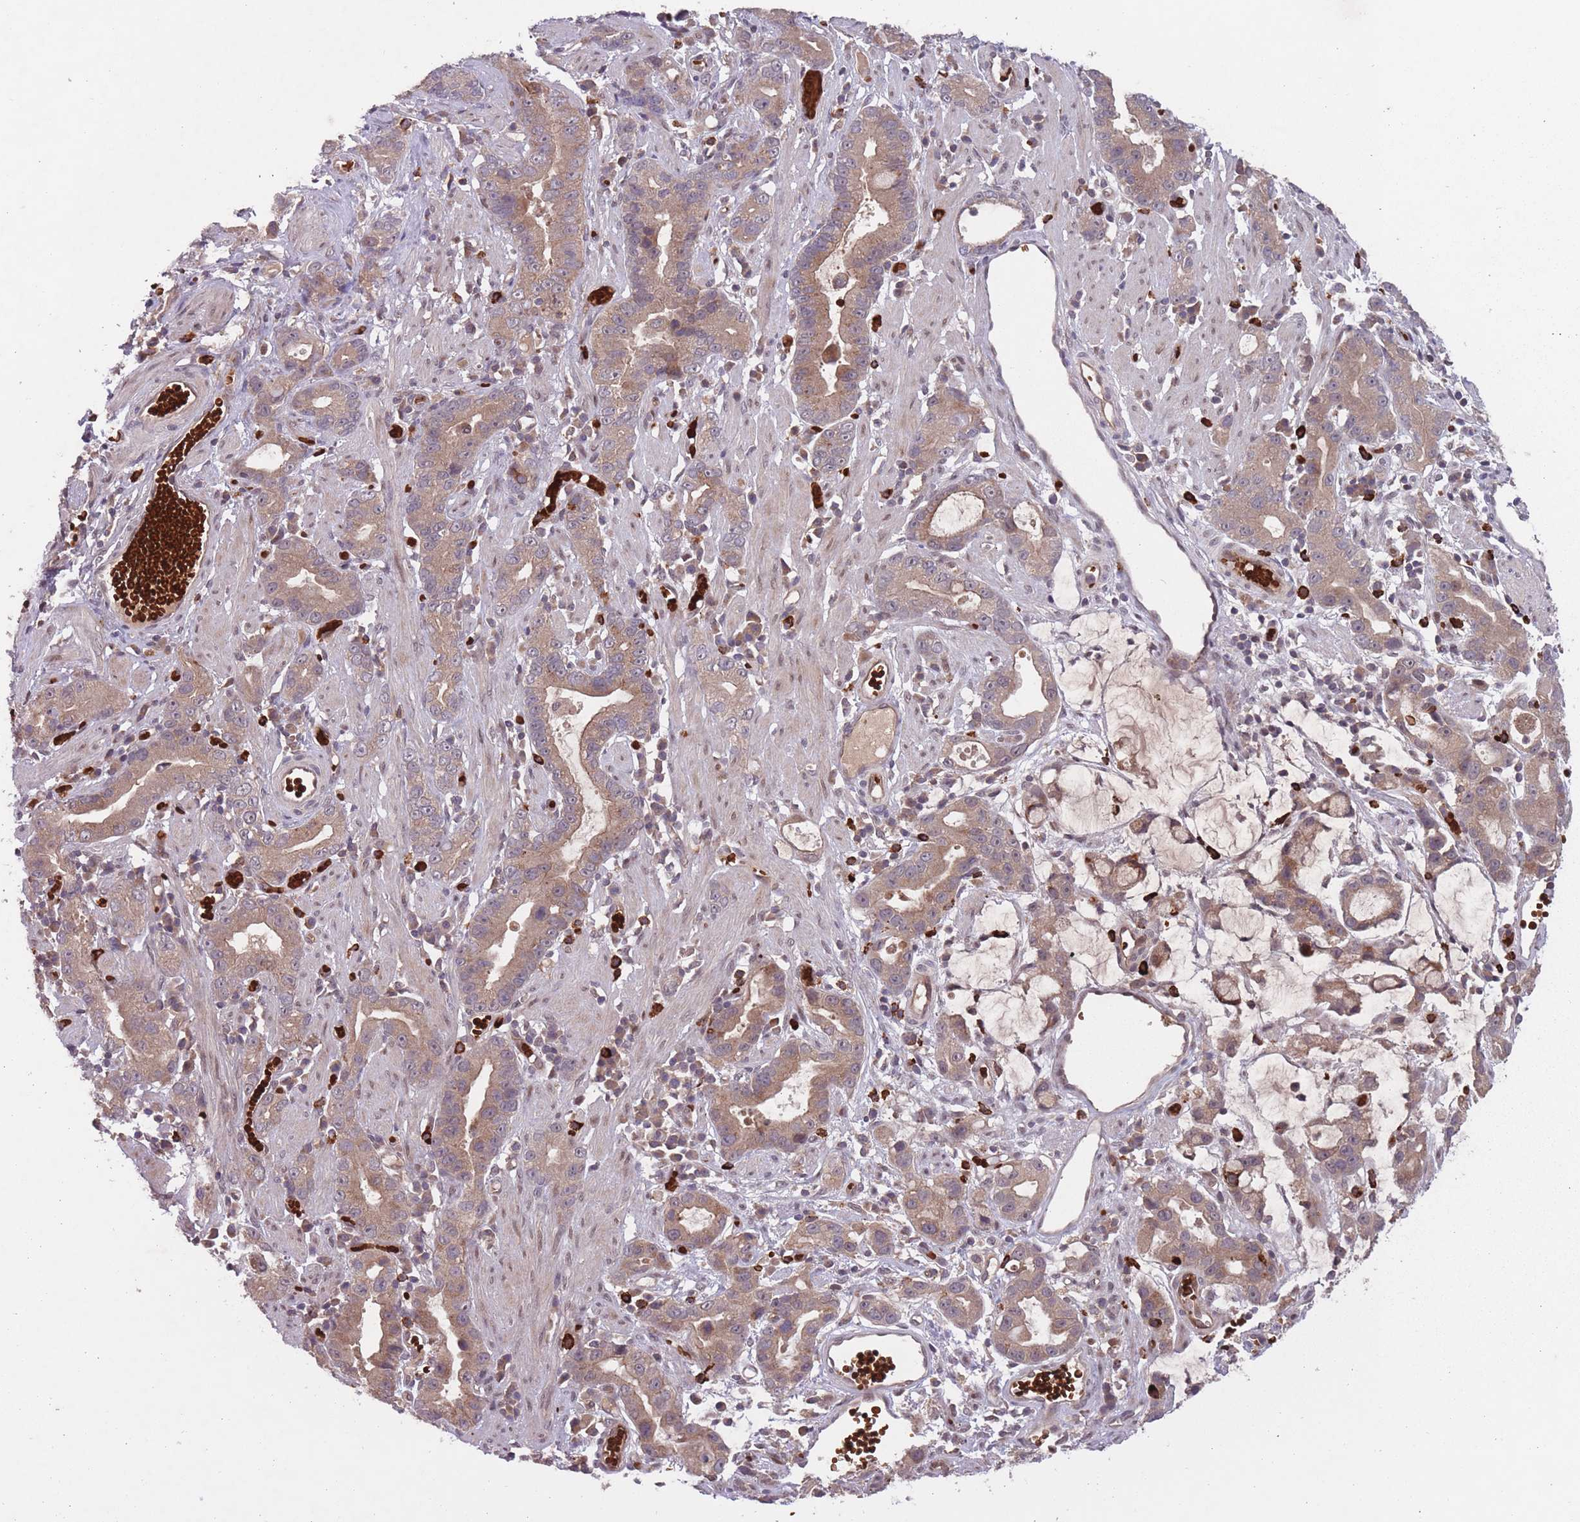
{"staining": {"intensity": "moderate", "quantity": ">75%", "location": "cytoplasmic/membranous"}, "tissue": "stomach cancer", "cell_type": "Tumor cells", "image_type": "cancer", "snomed": [{"axis": "morphology", "description": "Adenocarcinoma, NOS"}, {"axis": "topography", "description": "Stomach"}], "caption": "Protein staining by immunohistochemistry shows moderate cytoplasmic/membranous staining in about >75% of tumor cells in stomach cancer.", "gene": "SECTM1", "patient": {"sex": "male", "age": 55}}